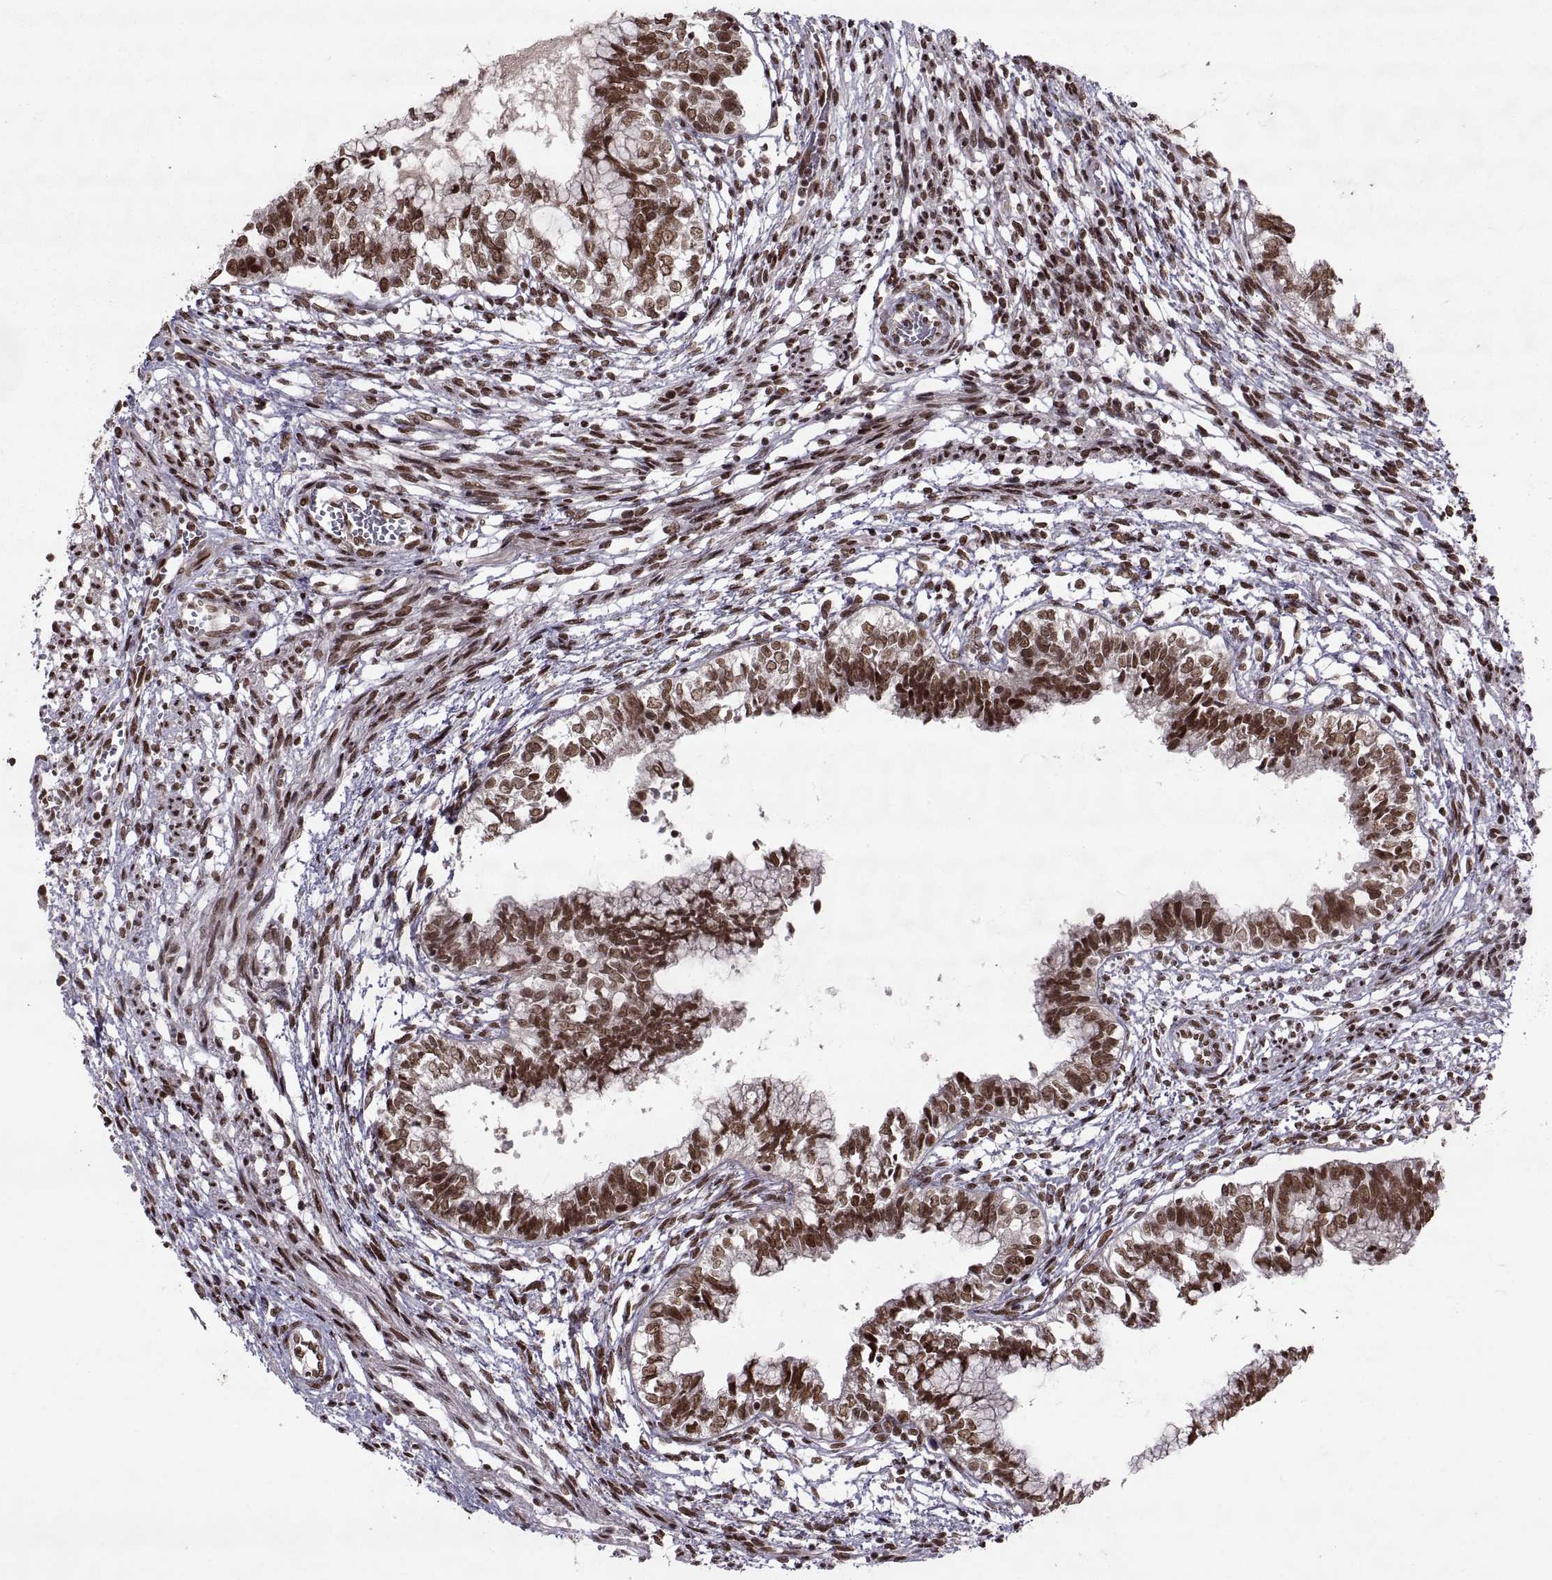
{"staining": {"intensity": "strong", "quantity": ">75%", "location": "nuclear"}, "tissue": "testis cancer", "cell_type": "Tumor cells", "image_type": "cancer", "snomed": [{"axis": "morphology", "description": "Carcinoma, Embryonal, NOS"}, {"axis": "topography", "description": "Testis"}], "caption": "This is a photomicrograph of immunohistochemistry staining of testis cancer (embryonal carcinoma), which shows strong staining in the nuclear of tumor cells.", "gene": "MT1E", "patient": {"sex": "male", "age": 37}}